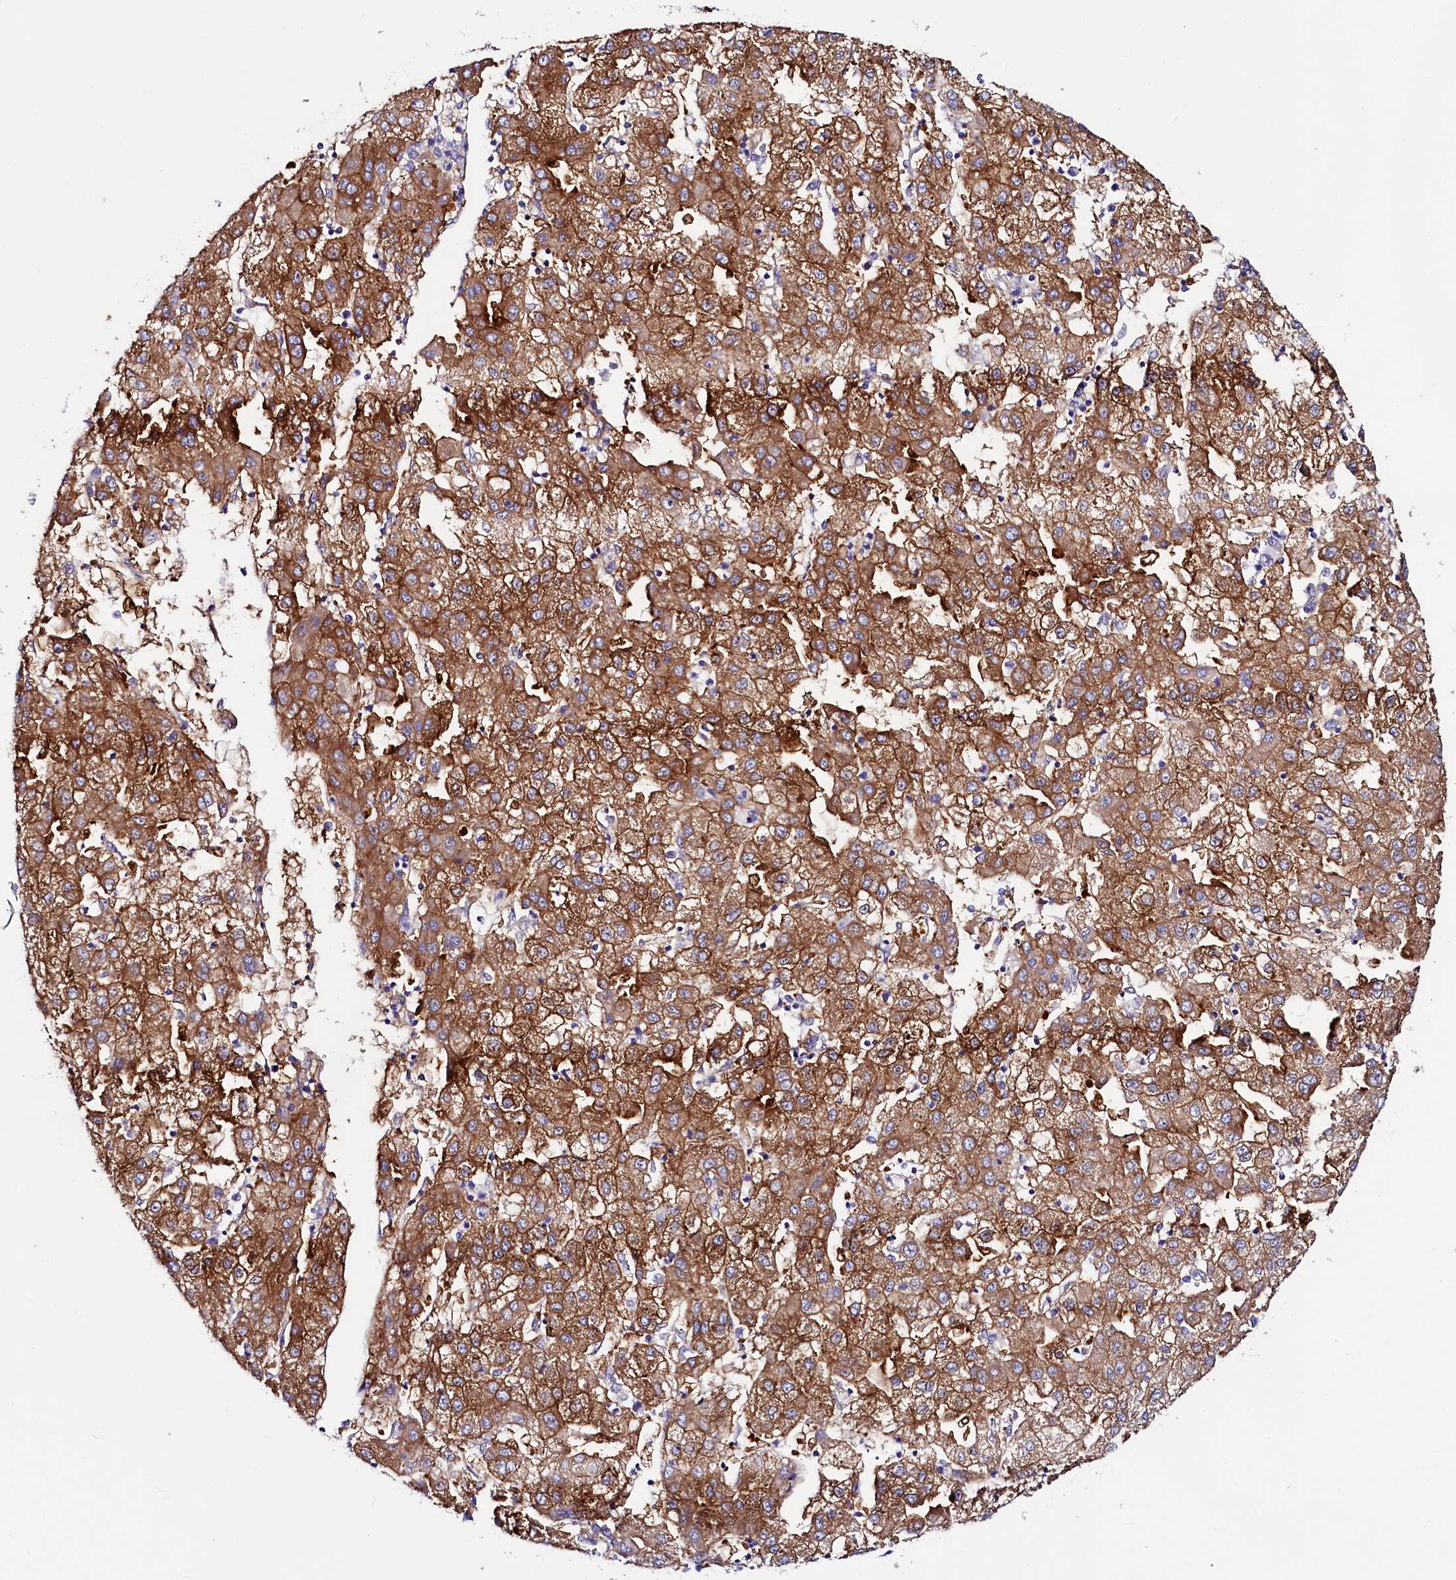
{"staining": {"intensity": "strong", "quantity": ">75%", "location": "cytoplasmic/membranous"}, "tissue": "liver cancer", "cell_type": "Tumor cells", "image_type": "cancer", "snomed": [{"axis": "morphology", "description": "Carcinoma, Hepatocellular, NOS"}, {"axis": "topography", "description": "Liver"}], "caption": "Human liver cancer stained with a brown dye reveals strong cytoplasmic/membranous positive staining in approximately >75% of tumor cells.", "gene": "SLF1", "patient": {"sex": "male", "age": 72}}